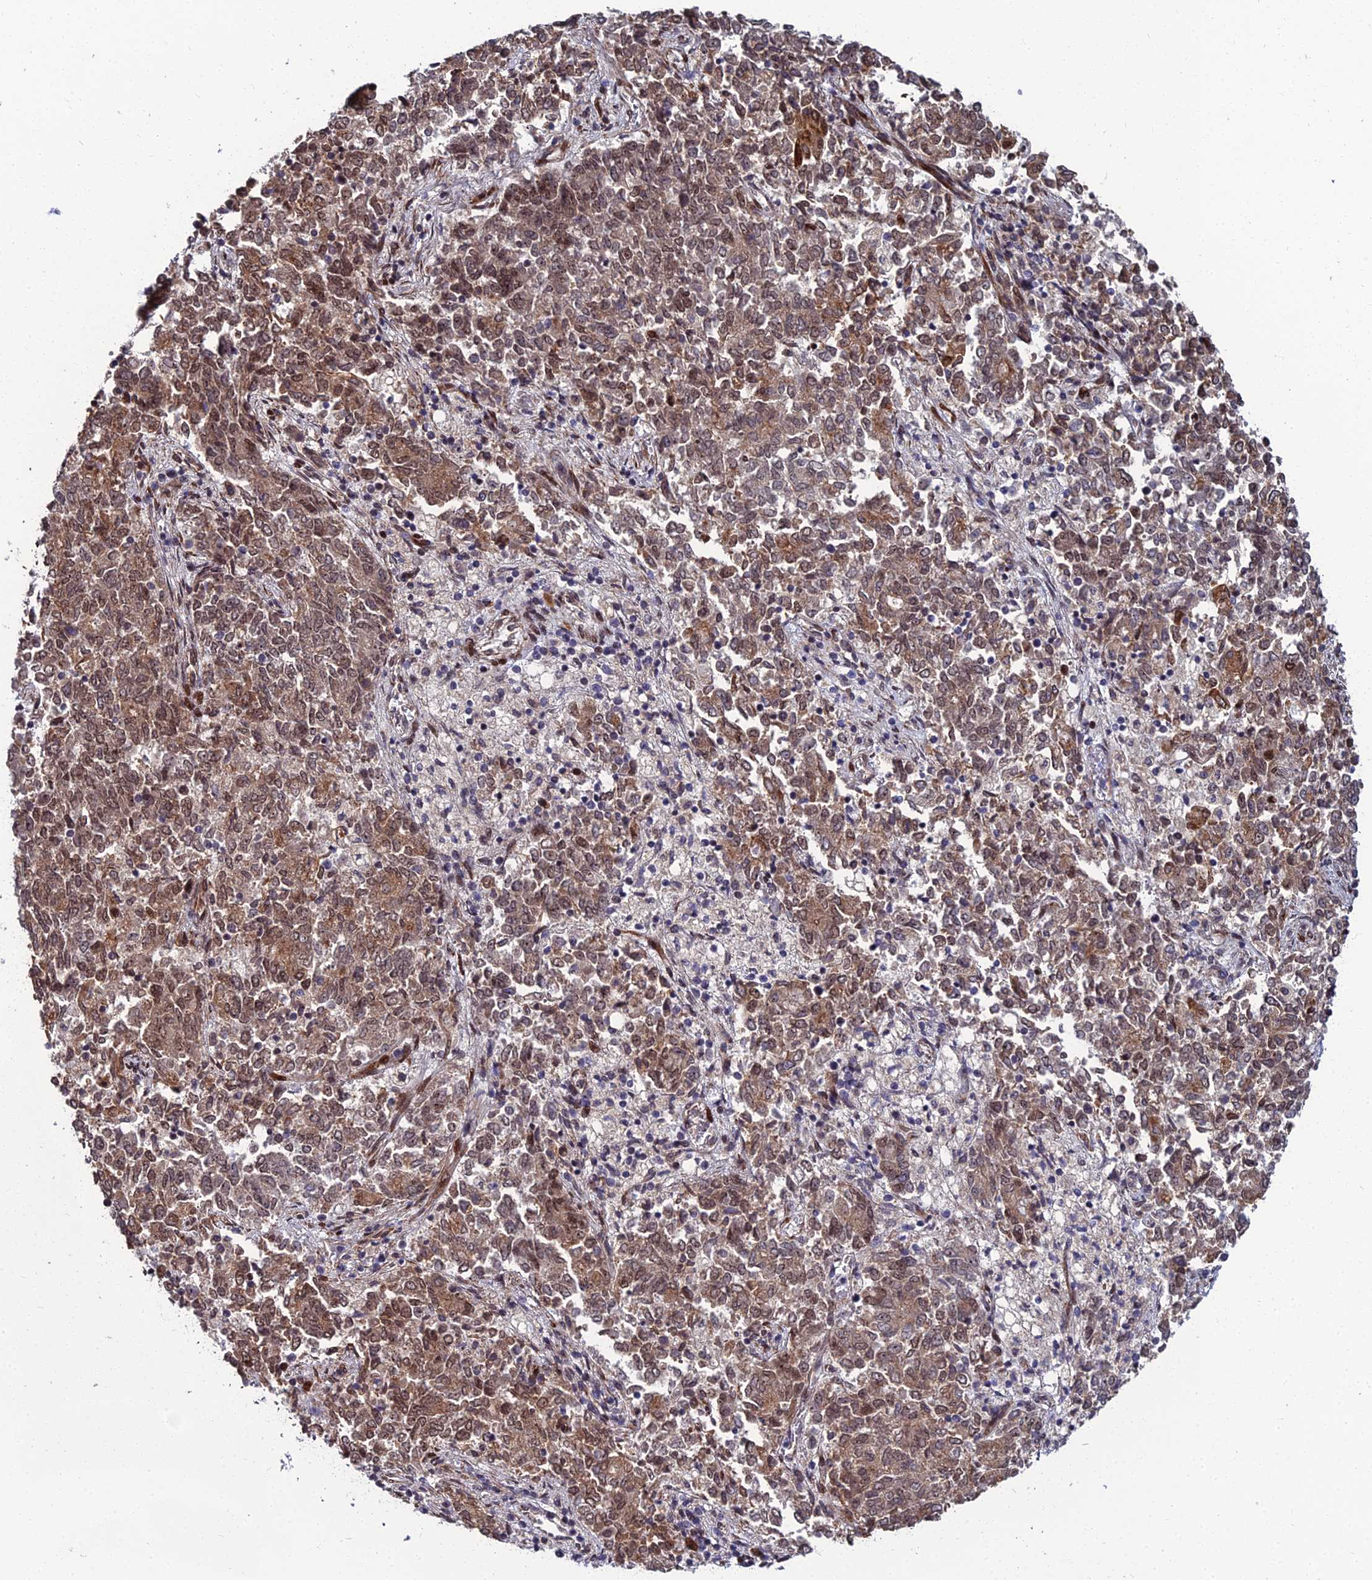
{"staining": {"intensity": "moderate", "quantity": ">75%", "location": "cytoplasmic/membranous,nuclear"}, "tissue": "endometrial cancer", "cell_type": "Tumor cells", "image_type": "cancer", "snomed": [{"axis": "morphology", "description": "Adenocarcinoma, NOS"}, {"axis": "topography", "description": "Endometrium"}], "caption": "Protein staining shows moderate cytoplasmic/membranous and nuclear staining in approximately >75% of tumor cells in endometrial cancer (adenocarcinoma). (DAB IHC with brightfield microscopy, high magnification).", "gene": "ZNF668", "patient": {"sex": "female", "age": 80}}